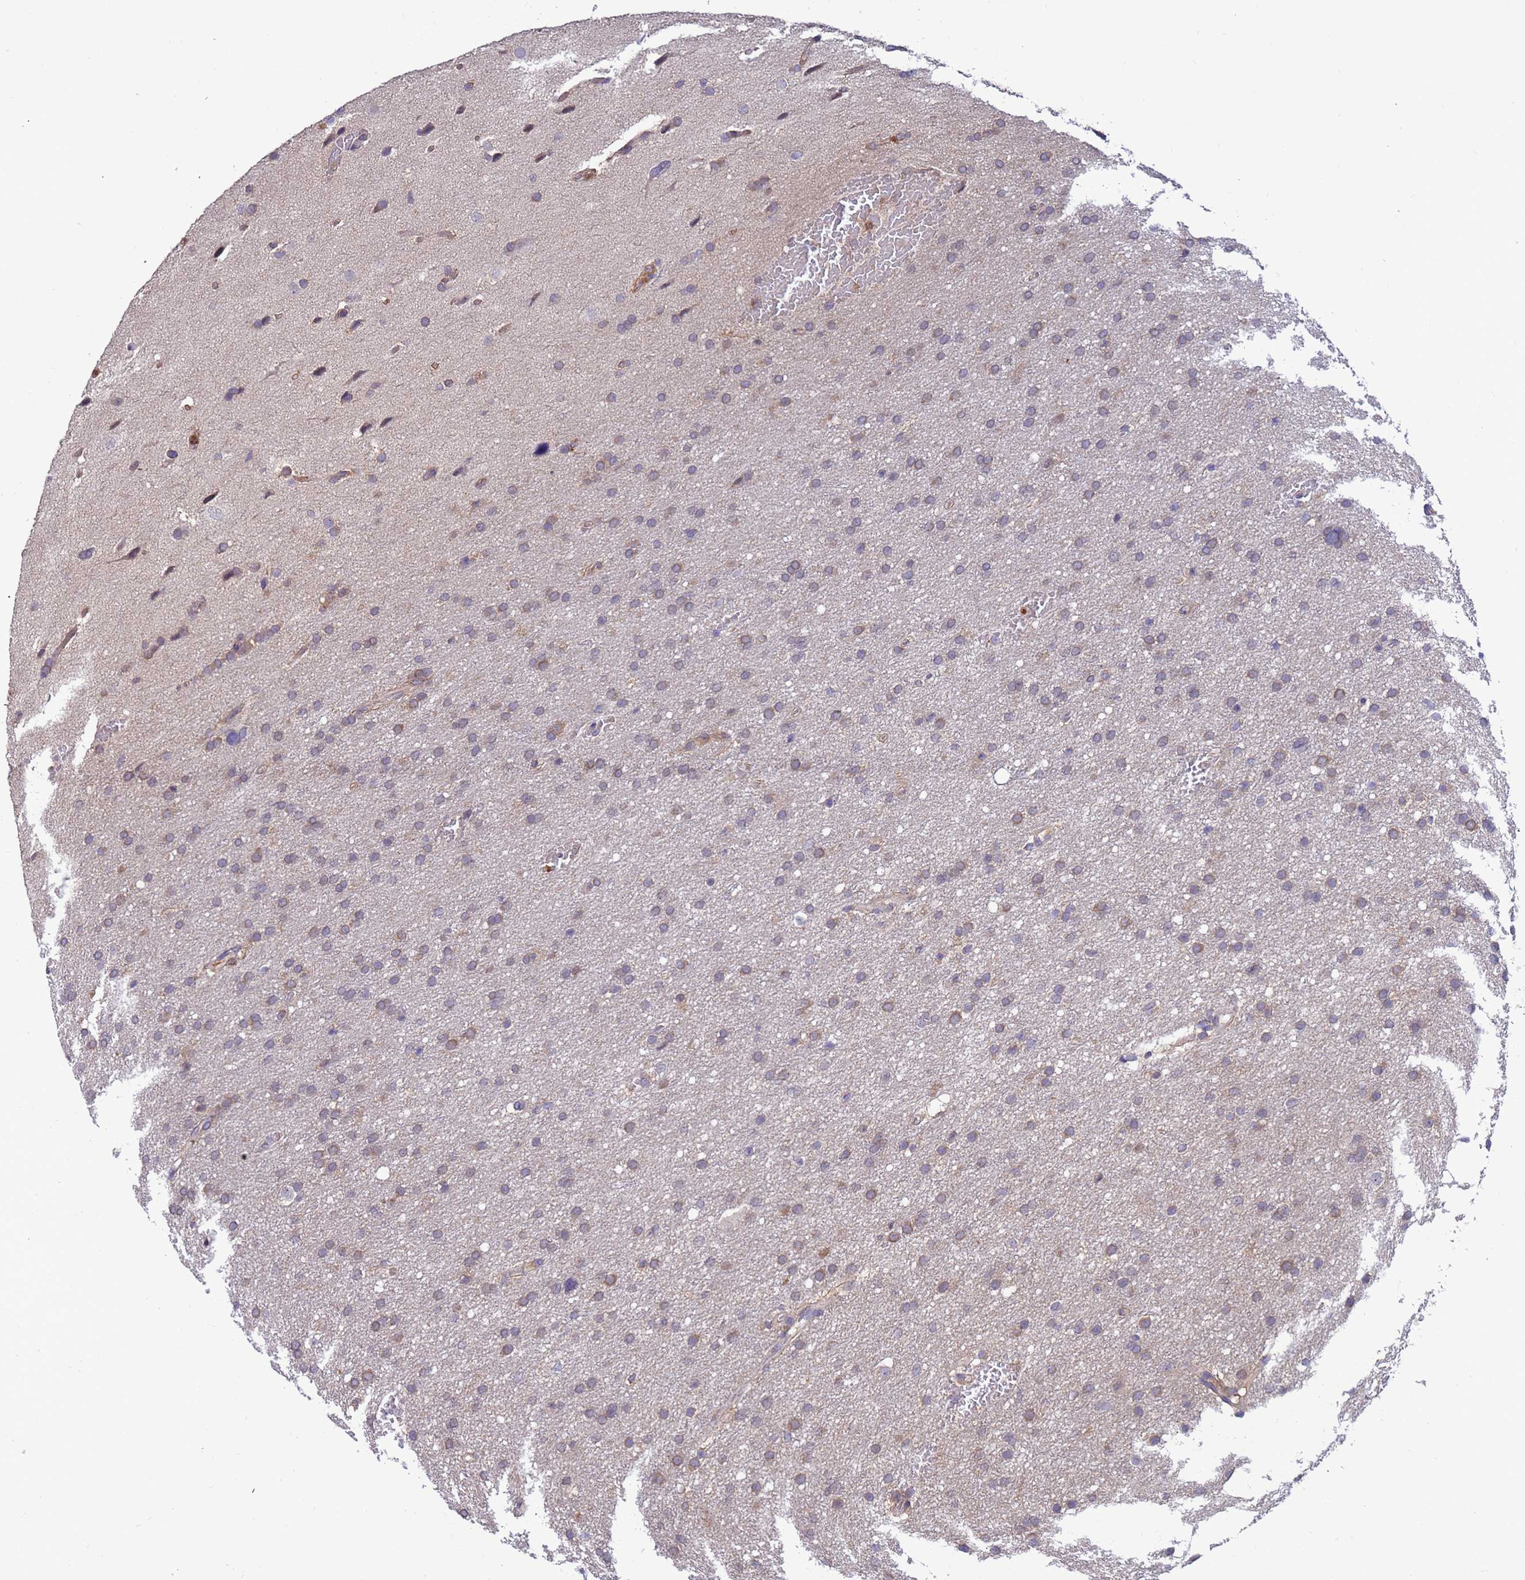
{"staining": {"intensity": "weak", "quantity": "25%-75%", "location": "cytoplasmic/membranous"}, "tissue": "glioma", "cell_type": "Tumor cells", "image_type": "cancer", "snomed": [{"axis": "morphology", "description": "Glioma, malignant, High grade"}, {"axis": "topography", "description": "Cerebral cortex"}], "caption": "Malignant high-grade glioma was stained to show a protein in brown. There is low levels of weak cytoplasmic/membranous staining in approximately 25%-75% of tumor cells.", "gene": "AMPD3", "patient": {"sex": "female", "age": 36}}